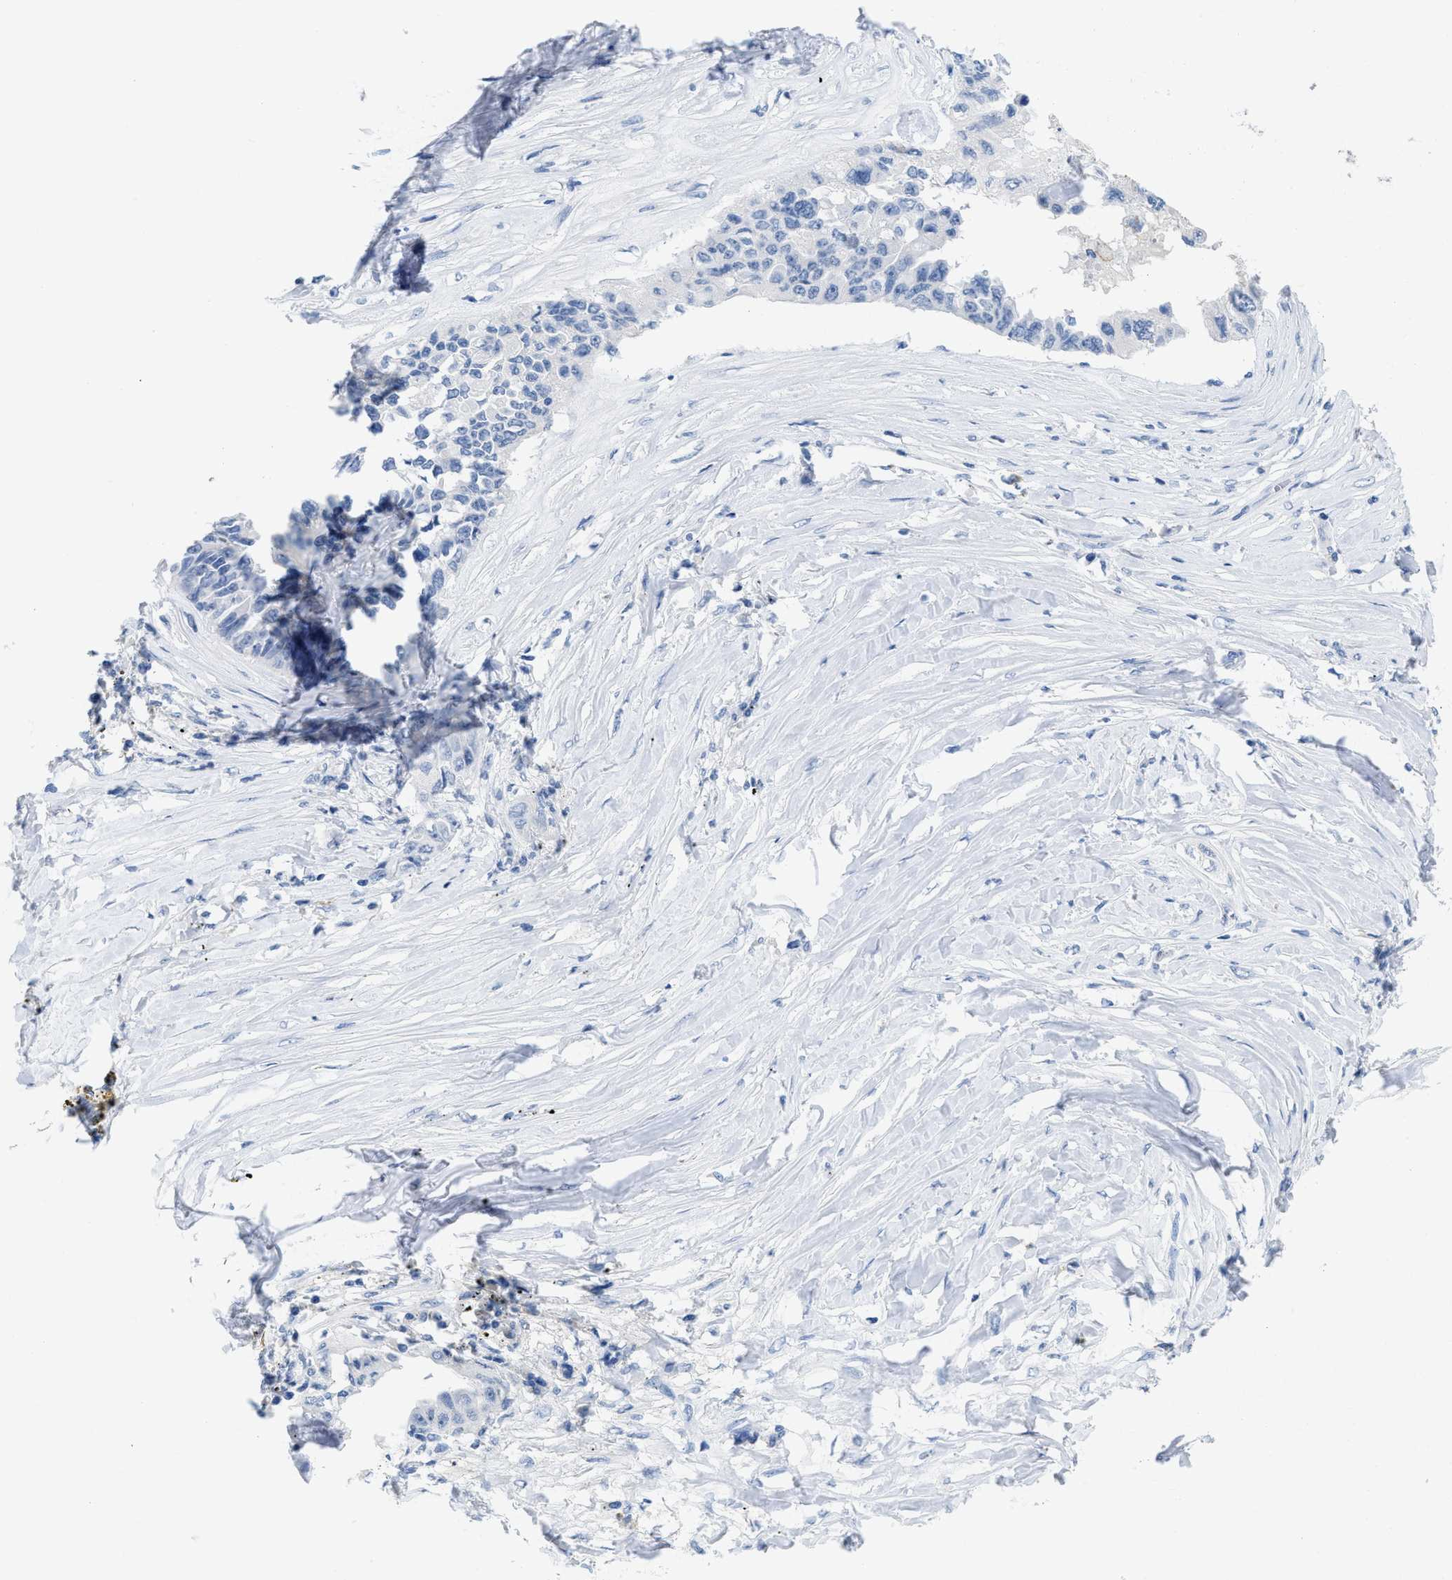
{"staining": {"intensity": "negative", "quantity": "none", "location": "none"}, "tissue": "lung cancer", "cell_type": "Tumor cells", "image_type": "cancer", "snomed": [{"axis": "morphology", "description": "Adenocarcinoma, NOS"}, {"axis": "topography", "description": "Lung"}], "caption": "DAB (3,3'-diaminobenzidine) immunohistochemical staining of lung adenocarcinoma shows no significant positivity in tumor cells.", "gene": "CR1", "patient": {"sex": "female", "age": 51}}